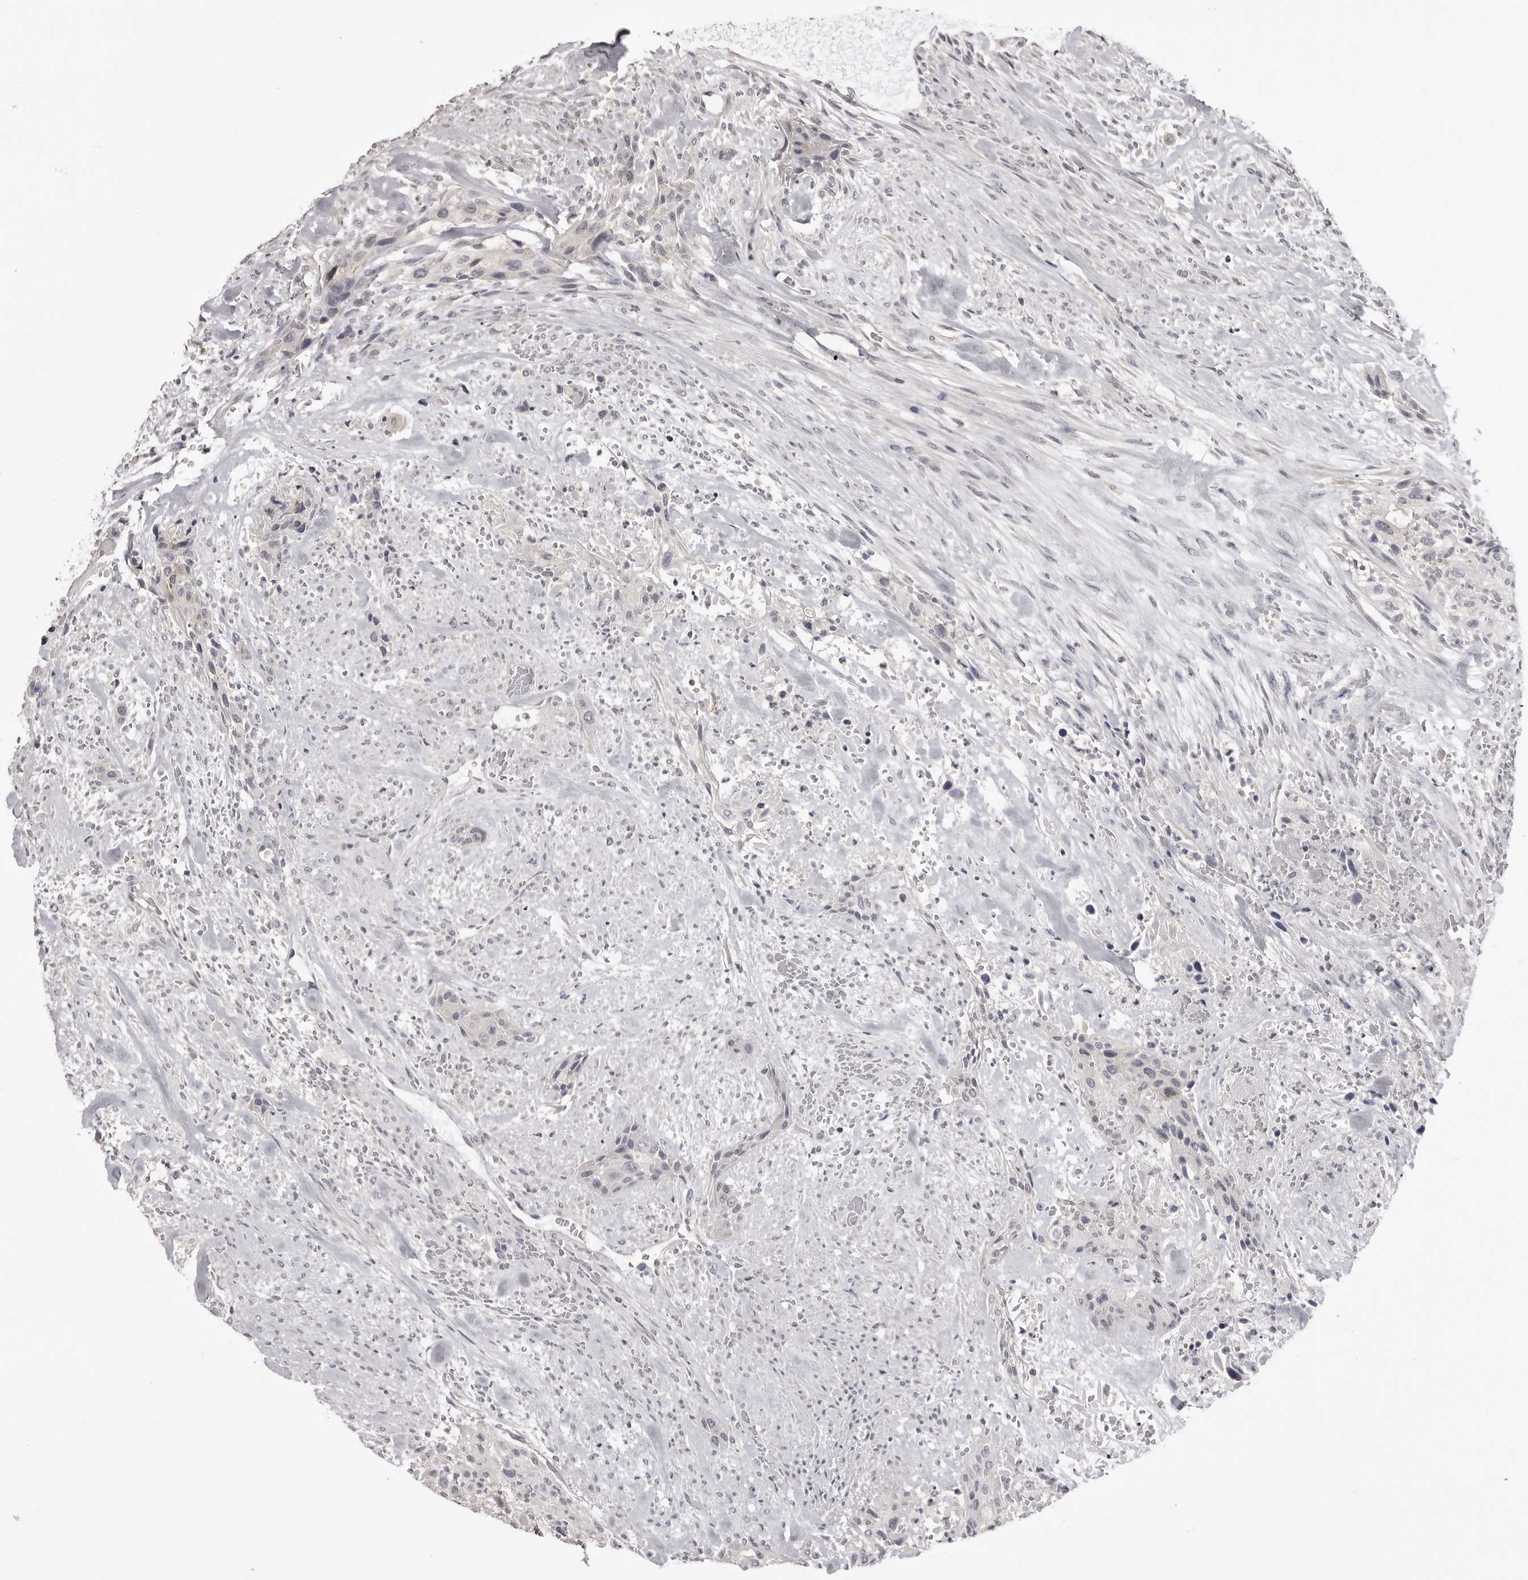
{"staining": {"intensity": "negative", "quantity": "none", "location": "none"}, "tissue": "urothelial cancer", "cell_type": "Tumor cells", "image_type": "cancer", "snomed": [{"axis": "morphology", "description": "Urothelial carcinoma, High grade"}, {"axis": "topography", "description": "Urinary bladder"}], "caption": "DAB (3,3'-diaminobenzidine) immunohistochemical staining of human urothelial carcinoma (high-grade) shows no significant staining in tumor cells.", "gene": "GPN2", "patient": {"sex": "male", "age": 35}}